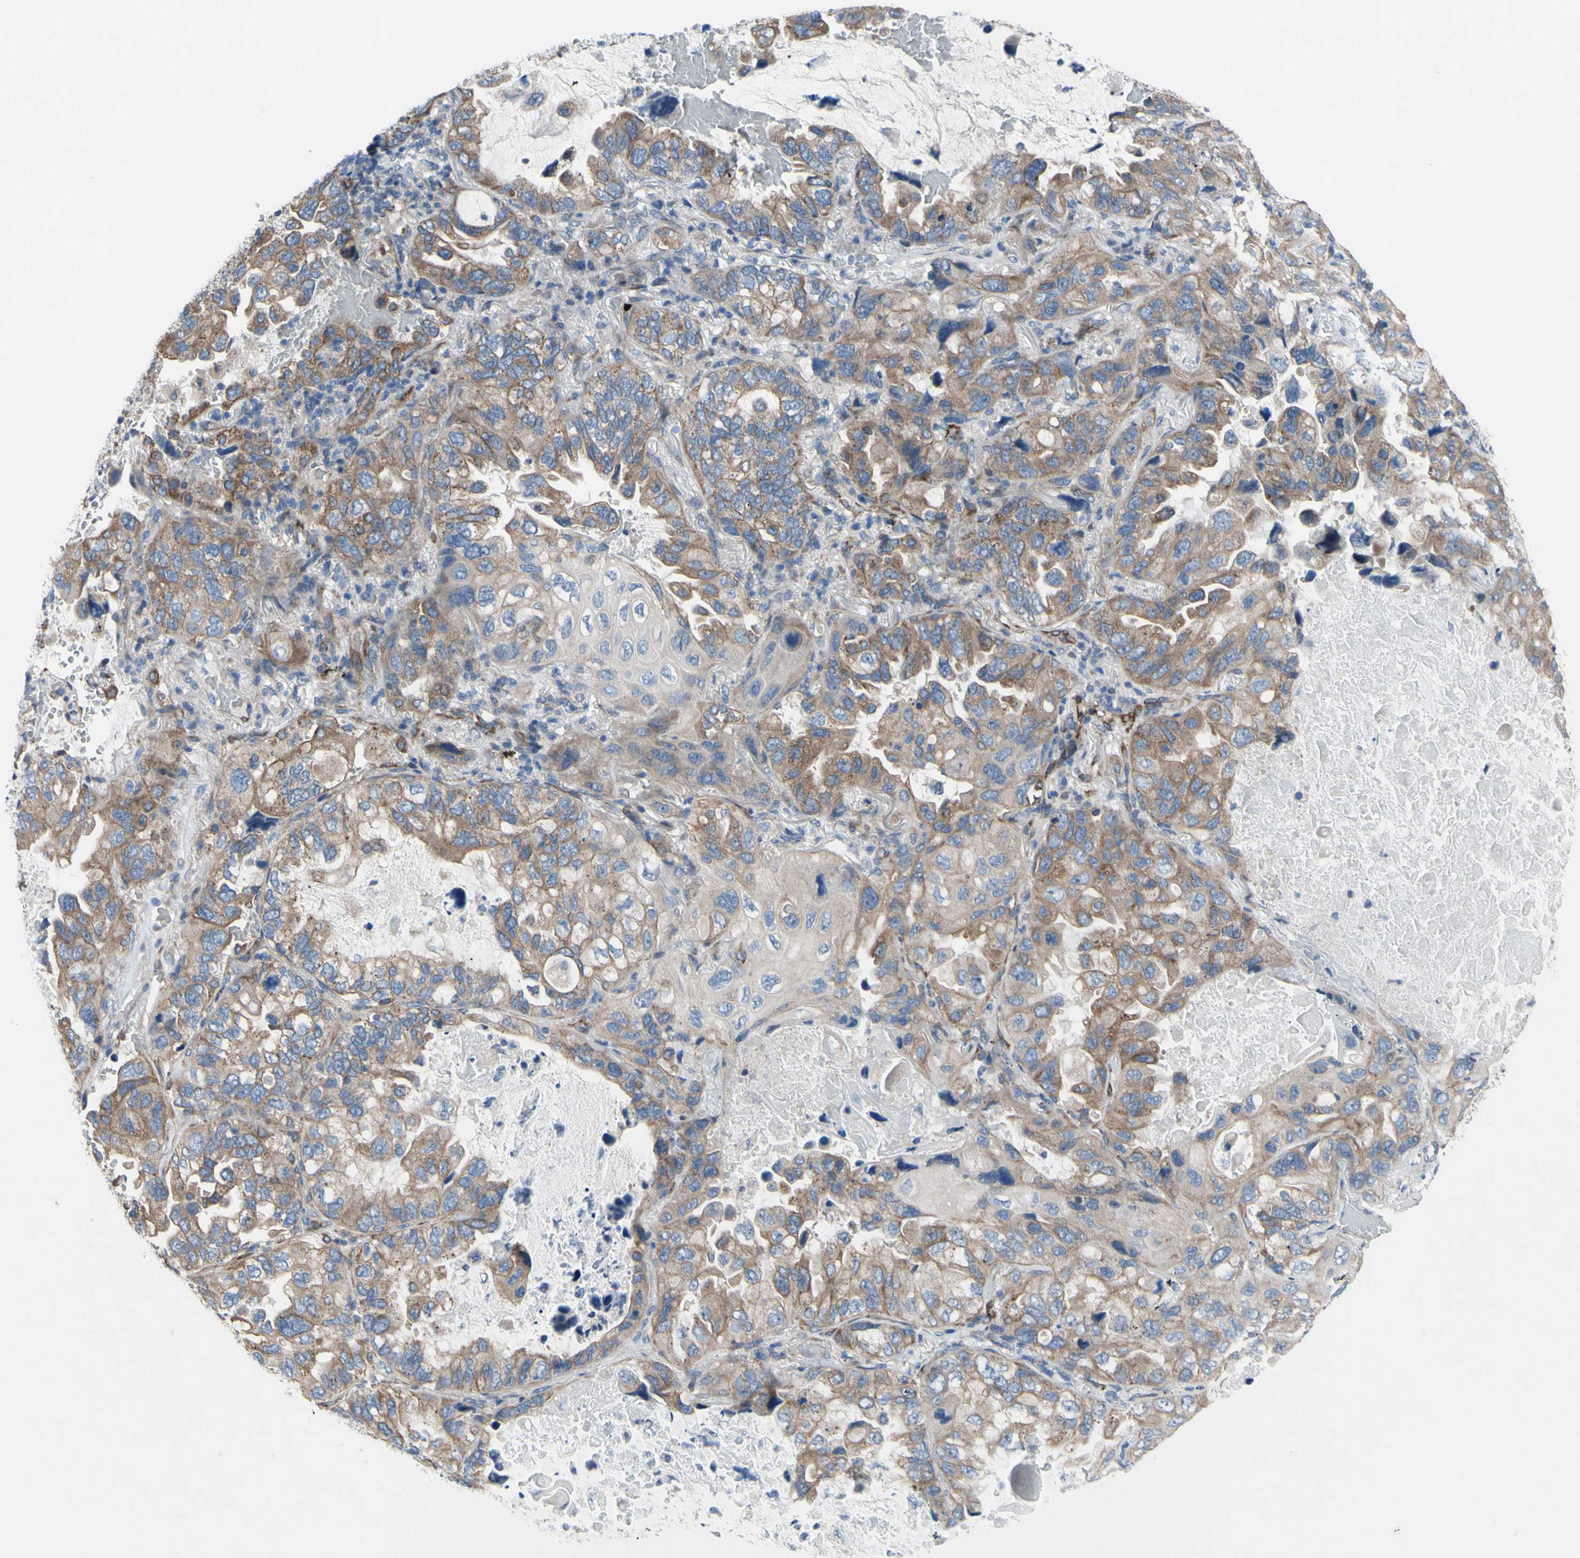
{"staining": {"intensity": "moderate", "quantity": ">75%", "location": "cytoplasmic/membranous"}, "tissue": "lung cancer", "cell_type": "Tumor cells", "image_type": "cancer", "snomed": [{"axis": "morphology", "description": "Squamous cell carcinoma, NOS"}, {"axis": "topography", "description": "Lung"}], "caption": "Lung cancer (squamous cell carcinoma) tissue demonstrates moderate cytoplasmic/membranous positivity in about >75% of tumor cells, visualized by immunohistochemistry.", "gene": "GRAMD2B", "patient": {"sex": "female", "age": 73}}